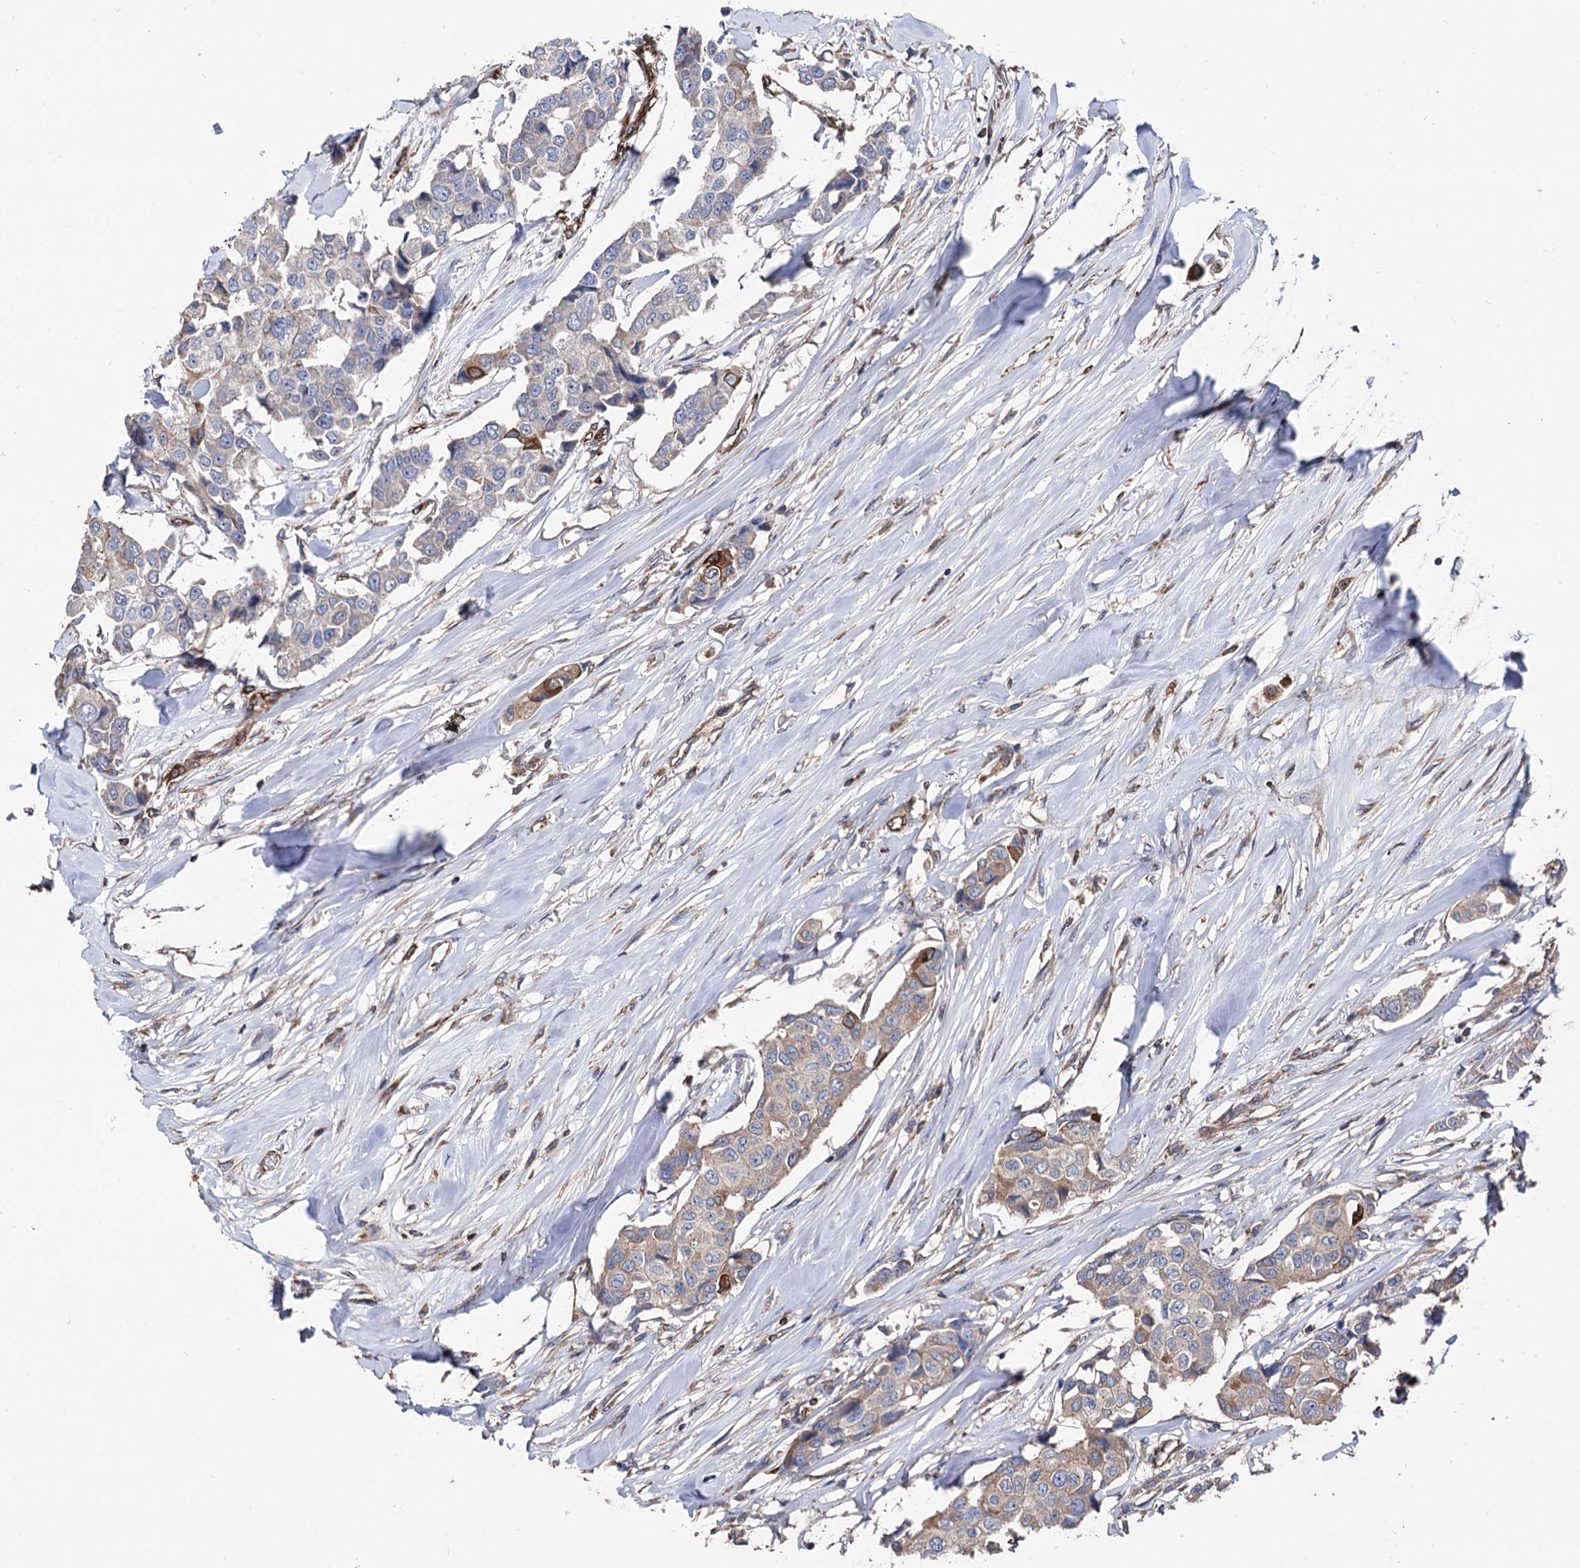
{"staining": {"intensity": "moderate", "quantity": "<25%", "location": "cytoplasmic/membranous"}, "tissue": "breast cancer", "cell_type": "Tumor cells", "image_type": "cancer", "snomed": [{"axis": "morphology", "description": "Duct carcinoma"}, {"axis": "topography", "description": "Breast"}], "caption": "High-power microscopy captured an immunohistochemistry (IHC) photomicrograph of breast cancer, revealing moderate cytoplasmic/membranous expression in about <25% of tumor cells.", "gene": "STING1", "patient": {"sex": "female", "age": 80}}